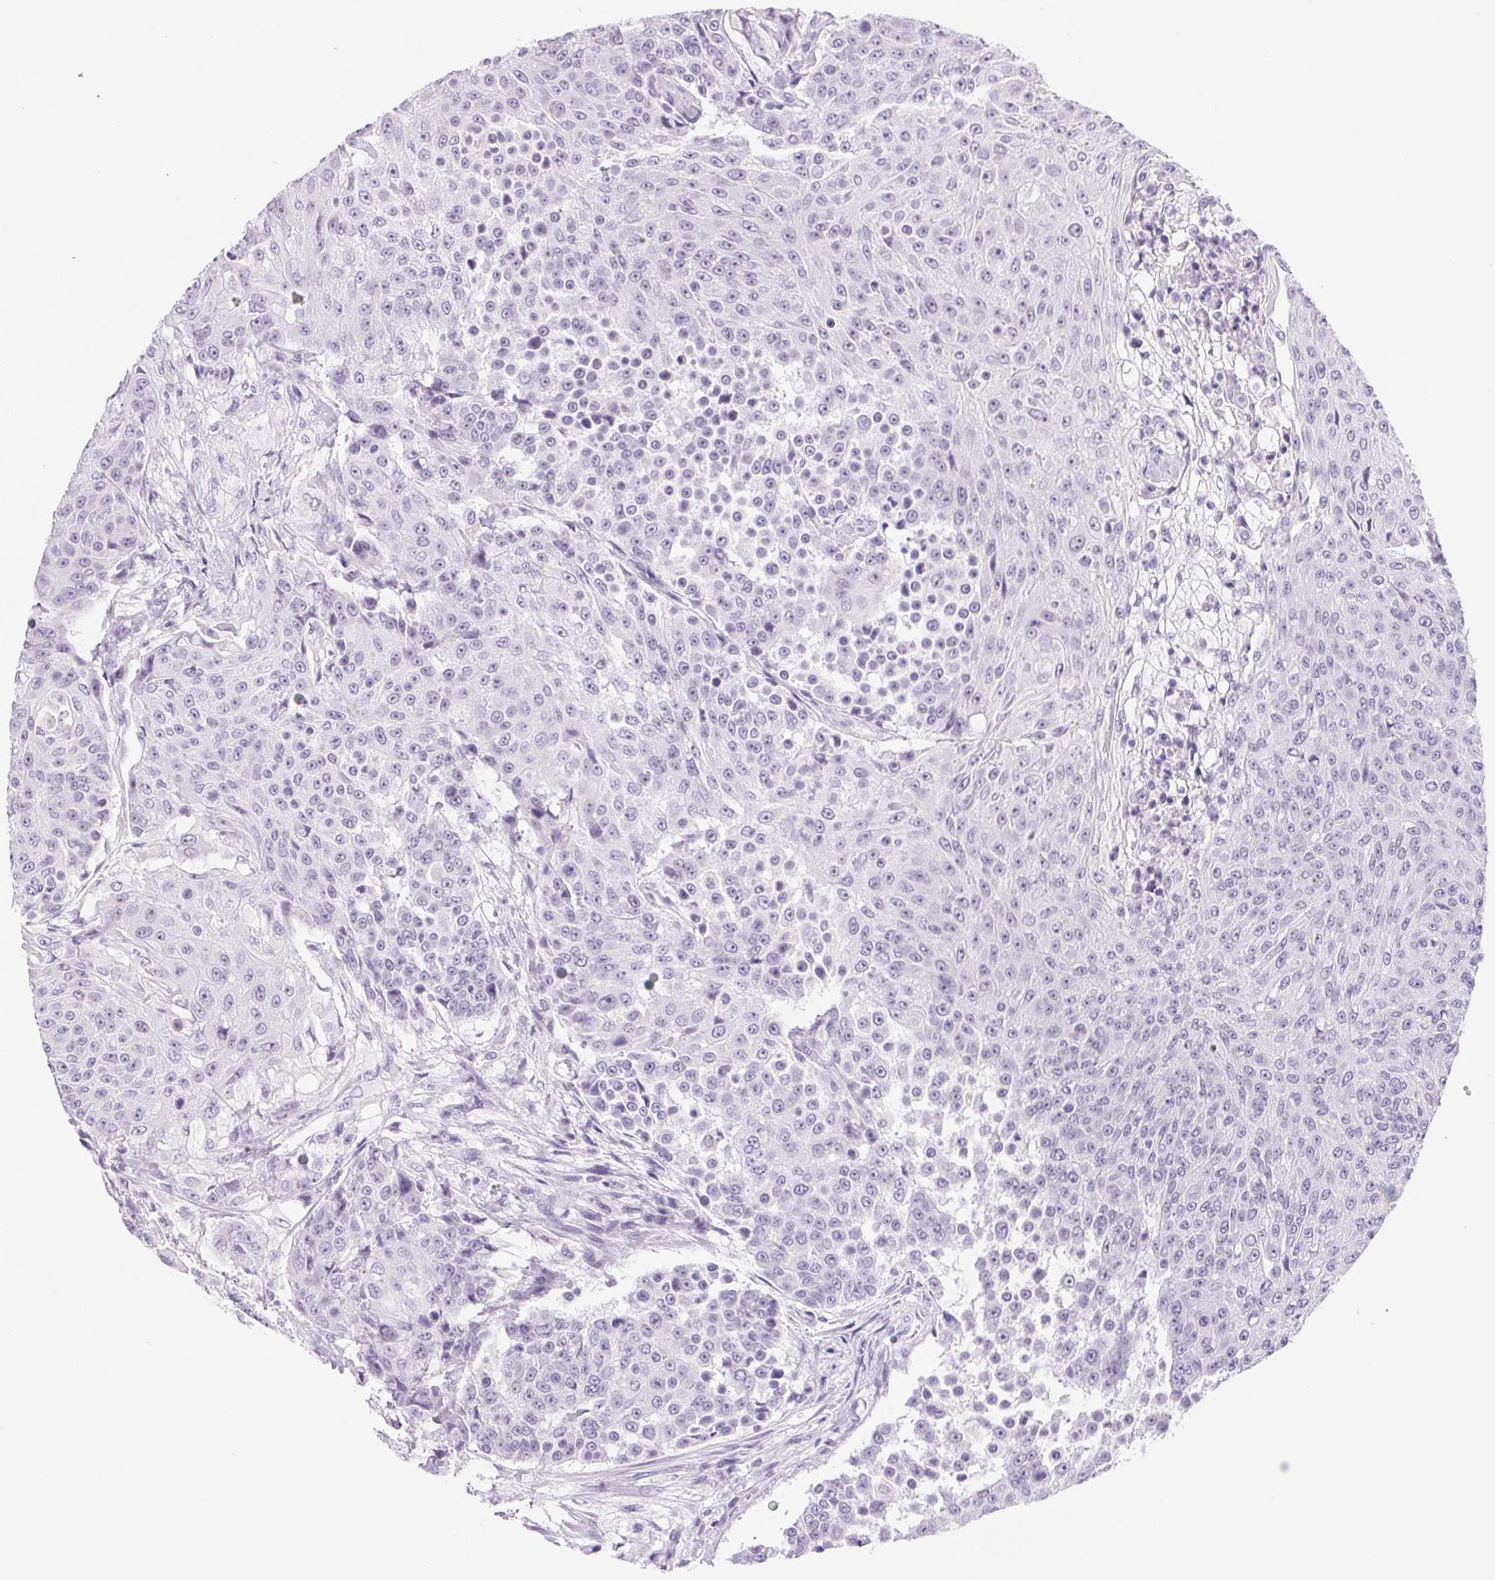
{"staining": {"intensity": "negative", "quantity": "none", "location": "none"}, "tissue": "urothelial cancer", "cell_type": "Tumor cells", "image_type": "cancer", "snomed": [{"axis": "morphology", "description": "Urothelial carcinoma, High grade"}, {"axis": "topography", "description": "Urinary bladder"}], "caption": "An image of human urothelial cancer is negative for staining in tumor cells.", "gene": "ASGR2", "patient": {"sex": "female", "age": 63}}